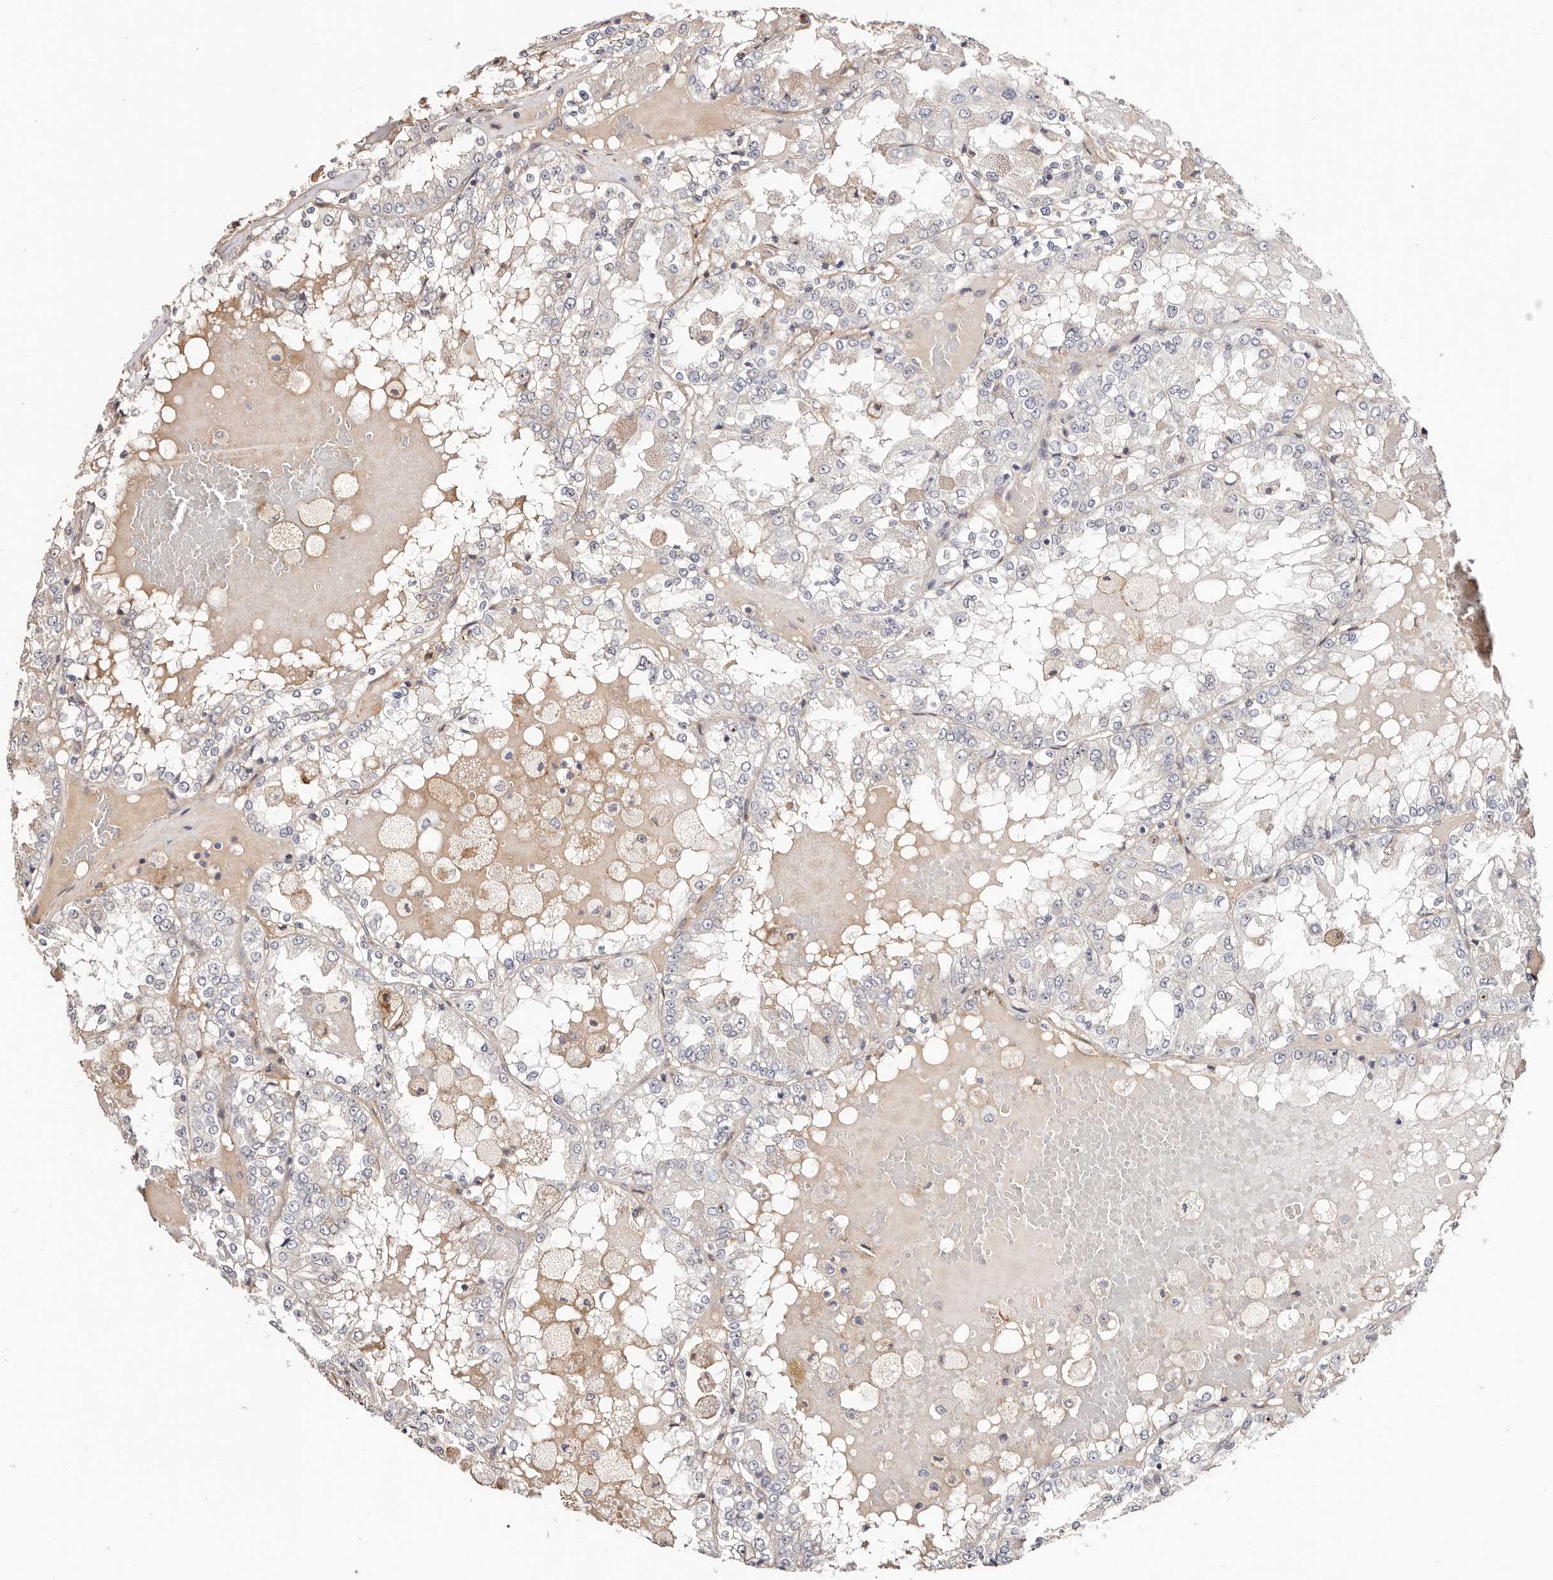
{"staining": {"intensity": "negative", "quantity": "none", "location": "none"}, "tissue": "renal cancer", "cell_type": "Tumor cells", "image_type": "cancer", "snomed": [{"axis": "morphology", "description": "Adenocarcinoma, NOS"}, {"axis": "topography", "description": "Kidney"}], "caption": "Protein analysis of renal adenocarcinoma demonstrates no significant staining in tumor cells.", "gene": "TRIP13", "patient": {"sex": "female", "age": 56}}